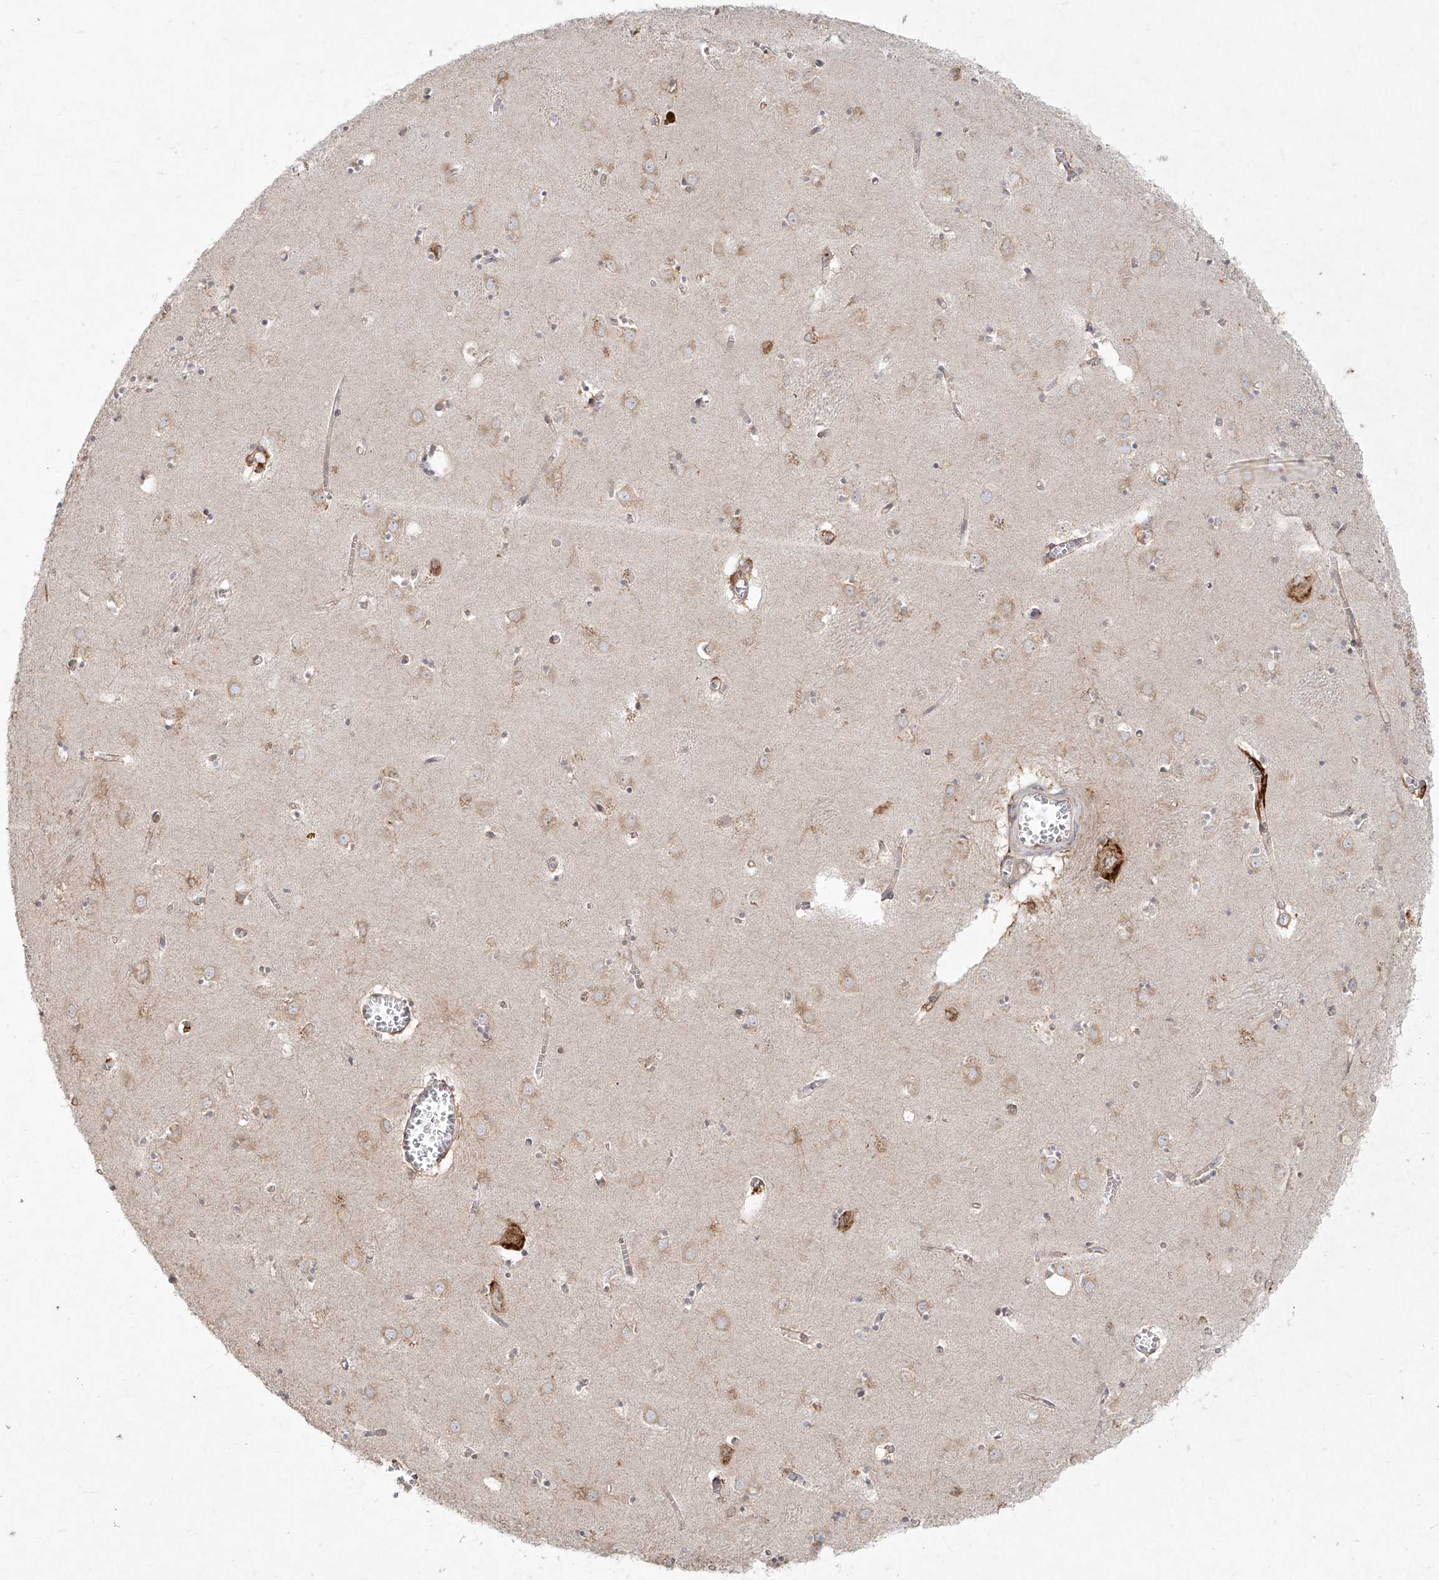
{"staining": {"intensity": "moderate", "quantity": "<25%", "location": "cytoplasmic/membranous"}, "tissue": "caudate", "cell_type": "Glial cells", "image_type": "normal", "snomed": [{"axis": "morphology", "description": "Normal tissue, NOS"}, {"axis": "topography", "description": "Lateral ventricle wall"}], "caption": "IHC of benign caudate reveals low levels of moderate cytoplasmic/membranous positivity in about <25% of glial cells. (IHC, brightfield microscopy, high magnification).", "gene": "CD209", "patient": {"sex": "male", "age": 70}}